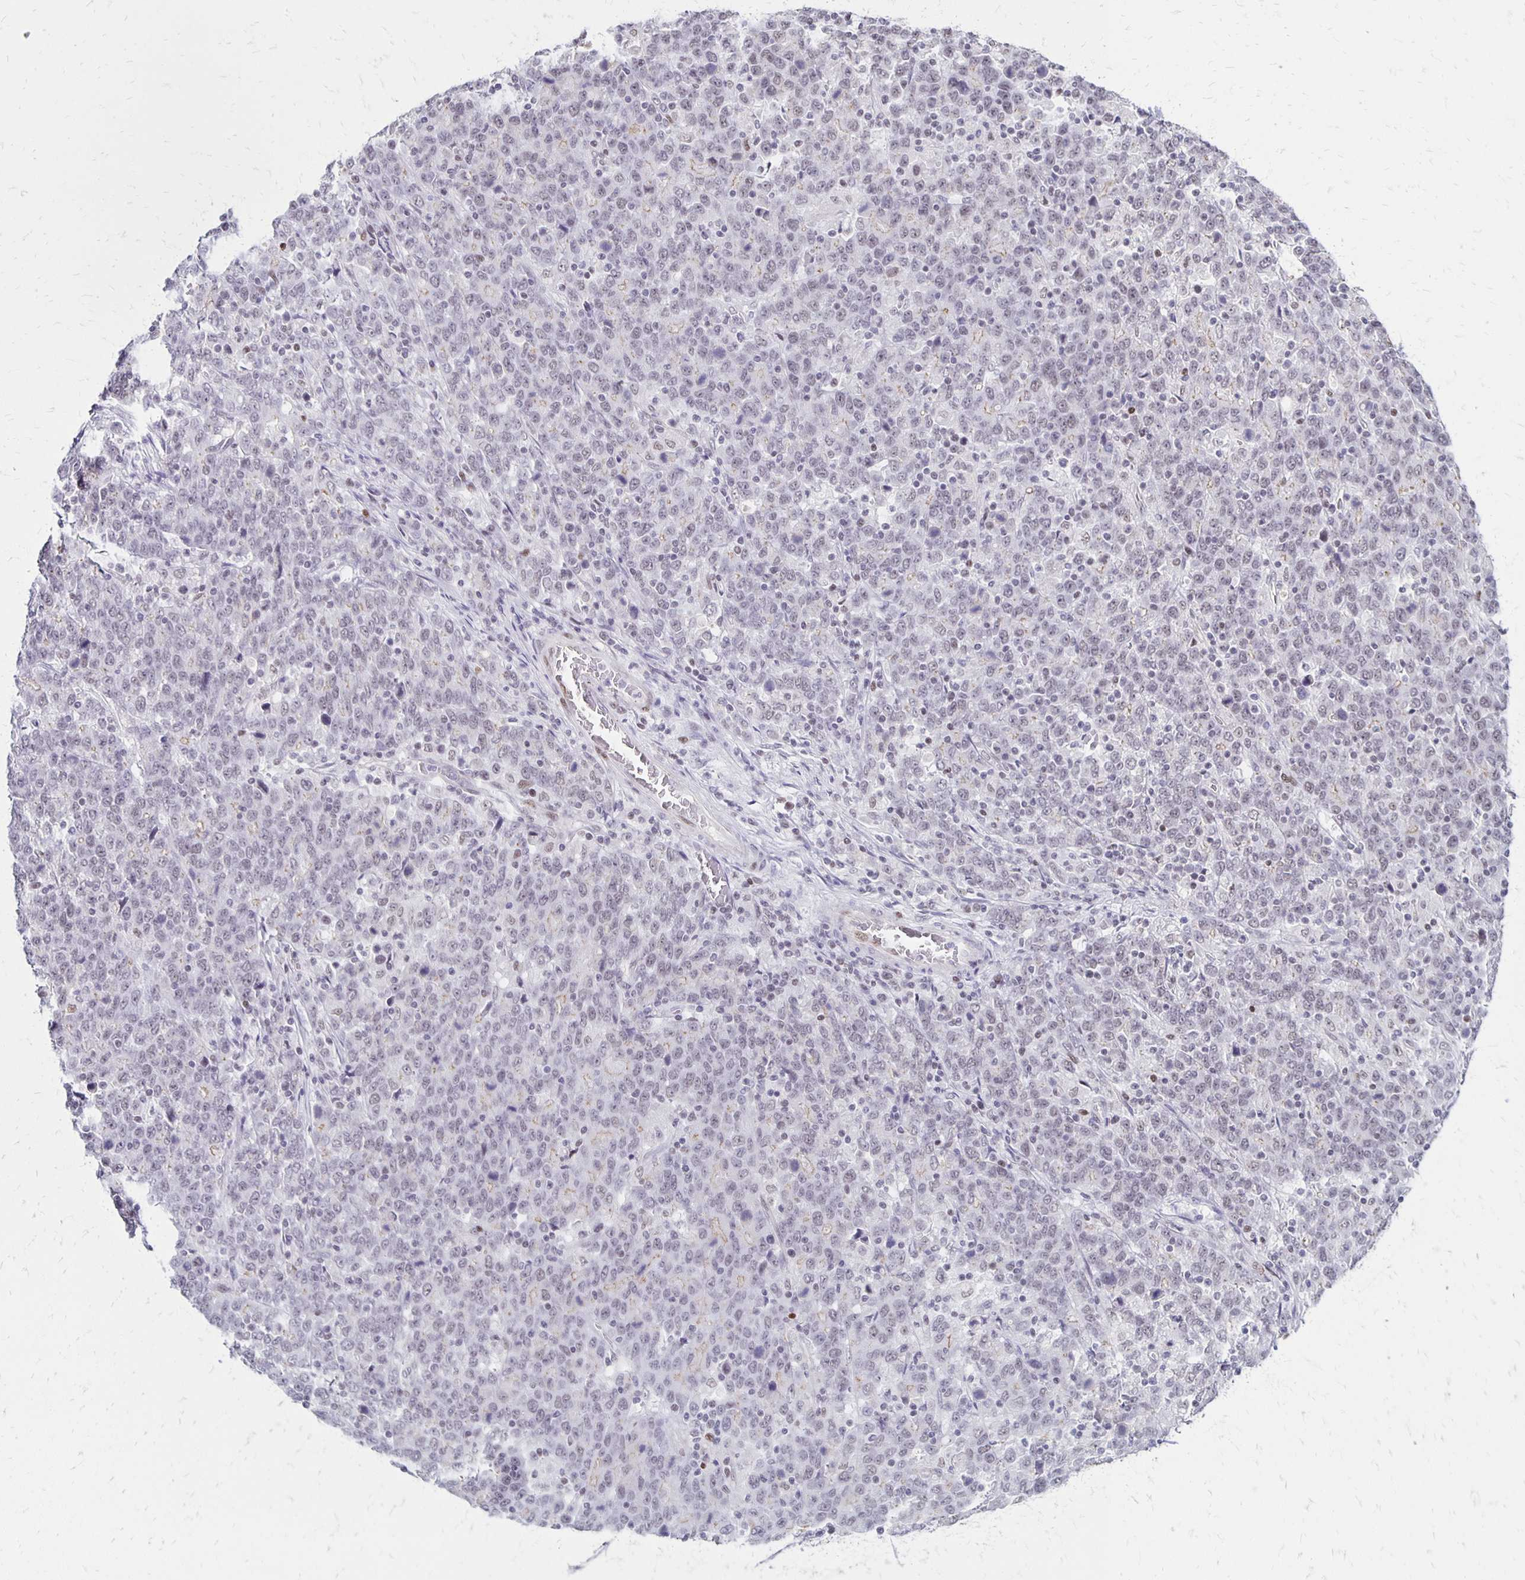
{"staining": {"intensity": "negative", "quantity": "none", "location": "none"}, "tissue": "stomach cancer", "cell_type": "Tumor cells", "image_type": "cancer", "snomed": [{"axis": "morphology", "description": "Adenocarcinoma, NOS"}, {"axis": "topography", "description": "Stomach, upper"}], "caption": "Immunohistochemistry (IHC) histopathology image of neoplastic tissue: human adenocarcinoma (stomach) stained with DAB (3,3'-diaminobenzidine) exhibits no significant protein positivity in tumor cells.", "gene": "DDB2", "patient": {"sex": "male", "age": 69}}